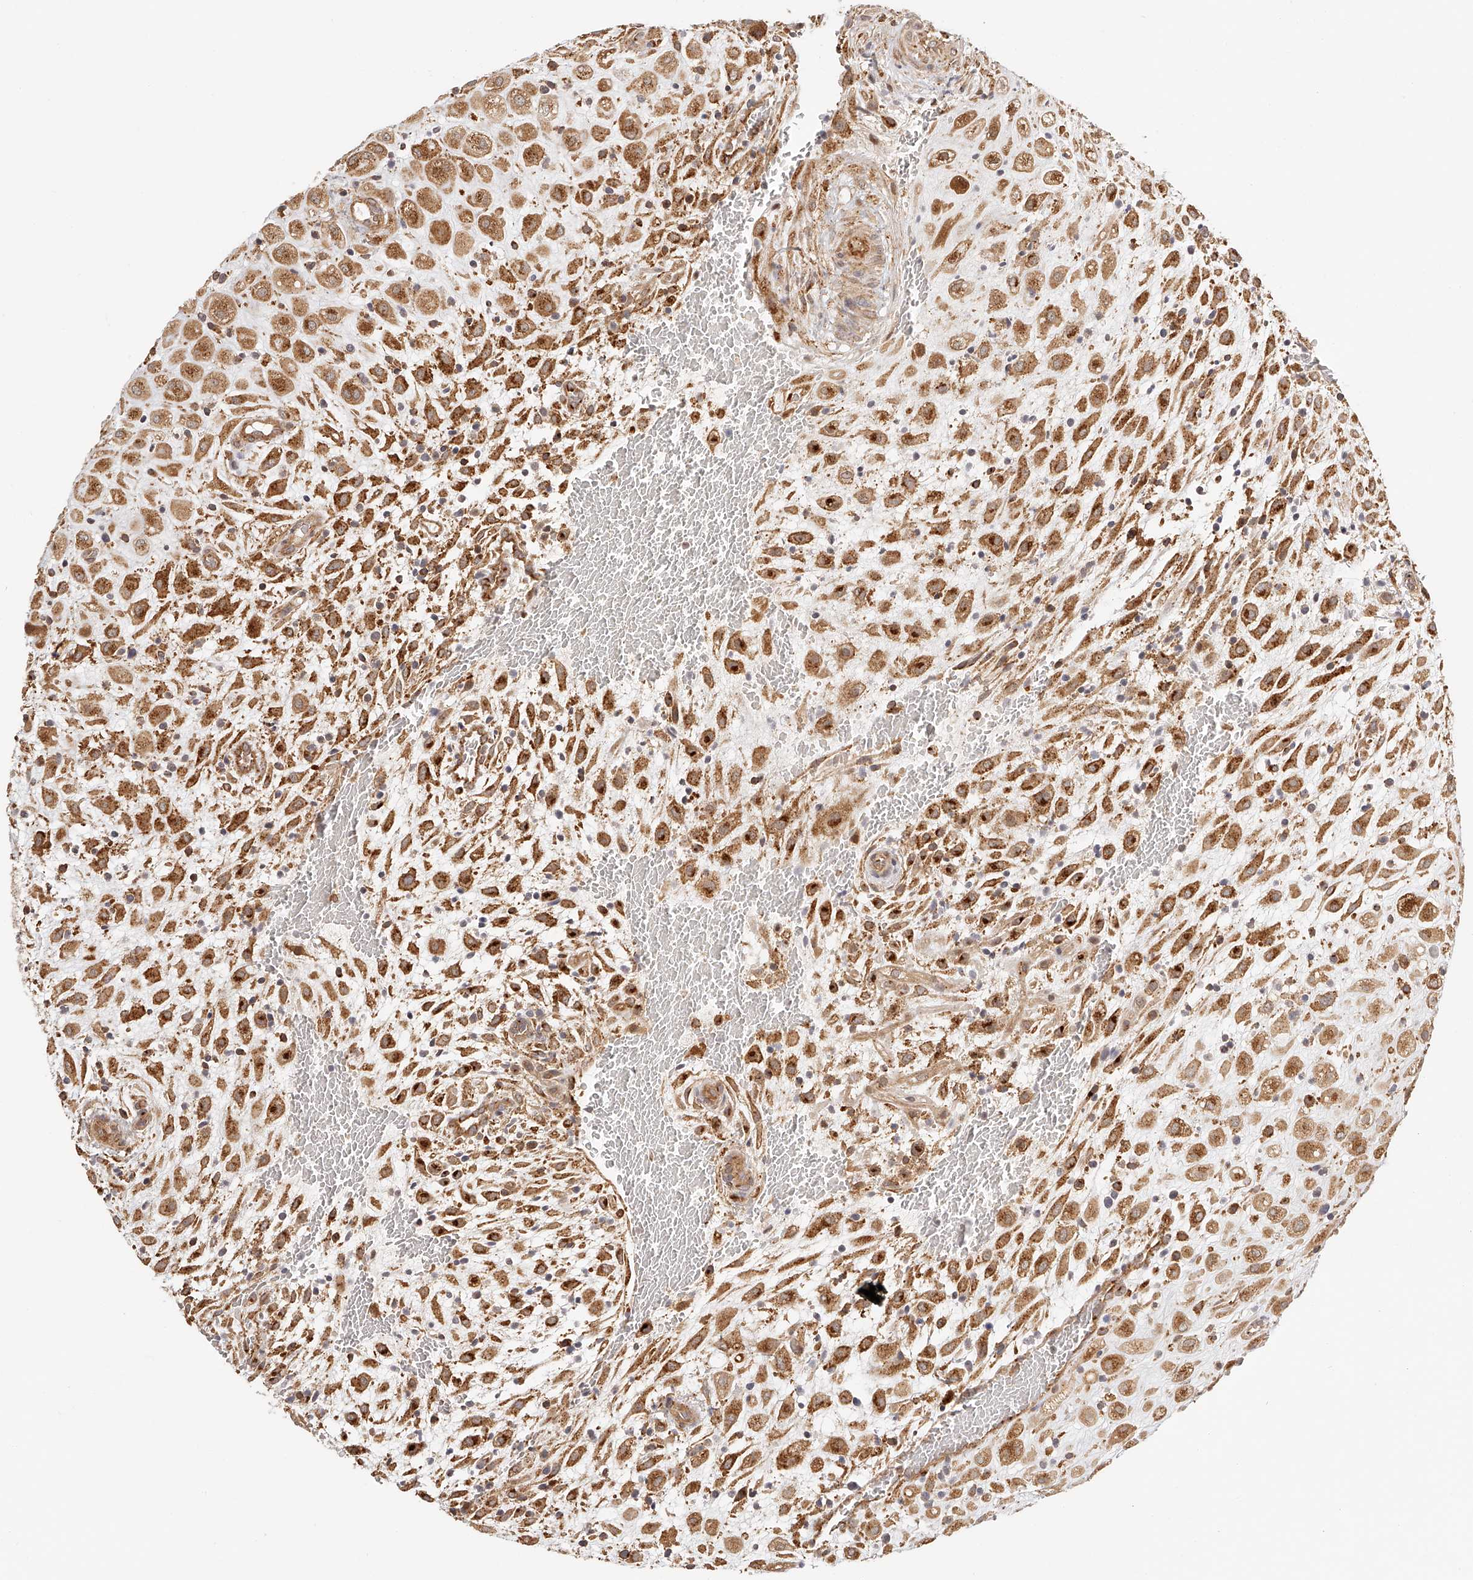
{"staining": {"intensity": "moderate", "quantity": ">75%", "location": "cytoplasmic/membranous,nuclear"}, "tissue": "placenta", "cell_type": "Decidual cells", "image_type": "normal", "snomed": [{"axis": "morphology", "description": "Normal tissue, NOS"}, {"axis": "topography", "description": "Placenta"}], "caption": "Placenta stained with a brown dye demonstrates moderate cytoplasmic/membranous,nuclear positive positivity in approximately >75% of decidual cells.", "gene": "SYNC", "patient": {"sex": "female", "age": 35}}